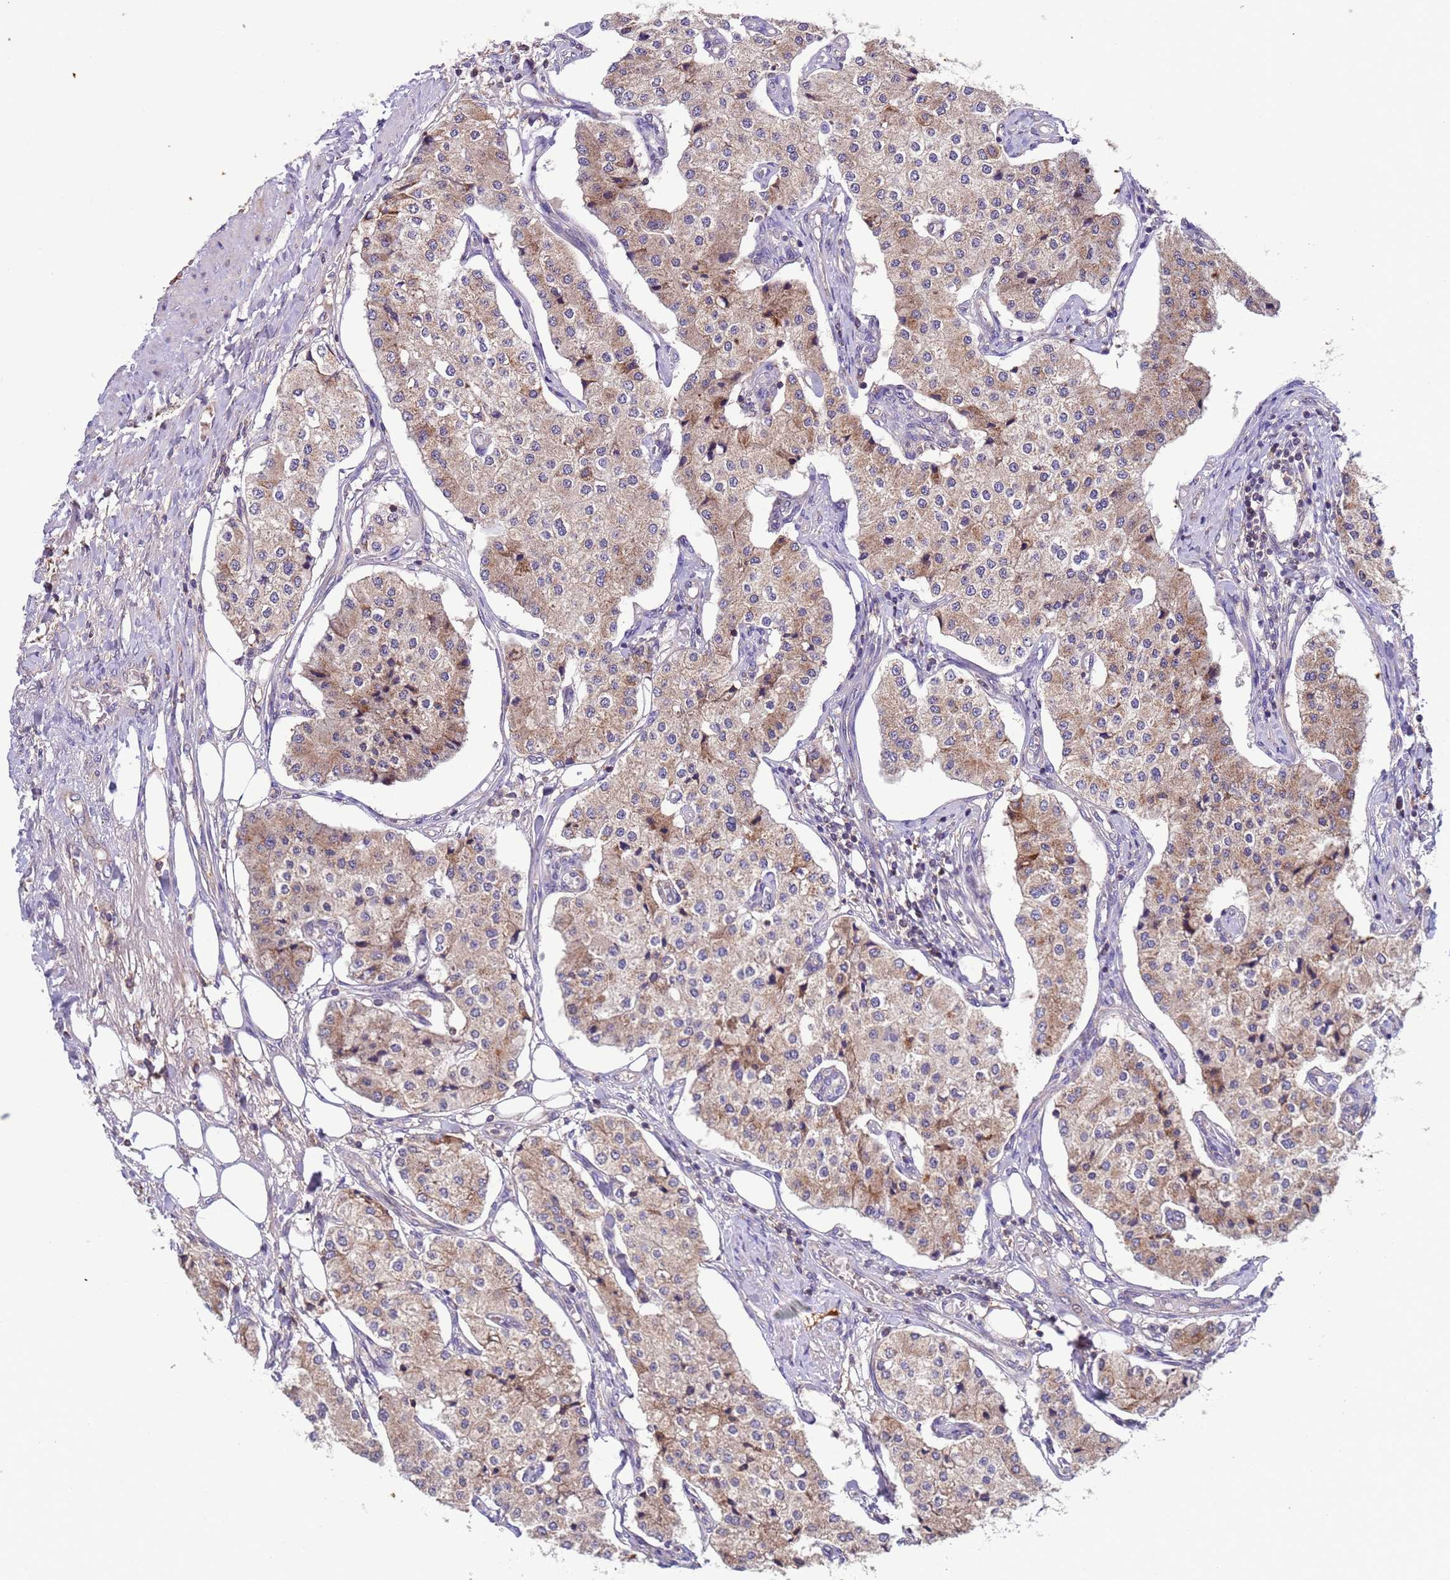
{"staining": {"intensity": "weak", "quantity": ">75%", "location": "cytoplasmic/membranous"}, "tissue": "carcinoid", "cell_type": "Tumor cells", "image_type": "cancer", "snomed": [{"axis": "morphology", "description": "Carcinoid, malignant, NOS"}, {"axis": "topography", "description": "Colon"}], "caption": "The micrograph exhibits staining of carcinoid, revealing weak cytoplasmic/membranous protein positivity (brown color) within tumor cells.", "gene": "PARP16", "patient": {"sex": "female", "age": 52}}